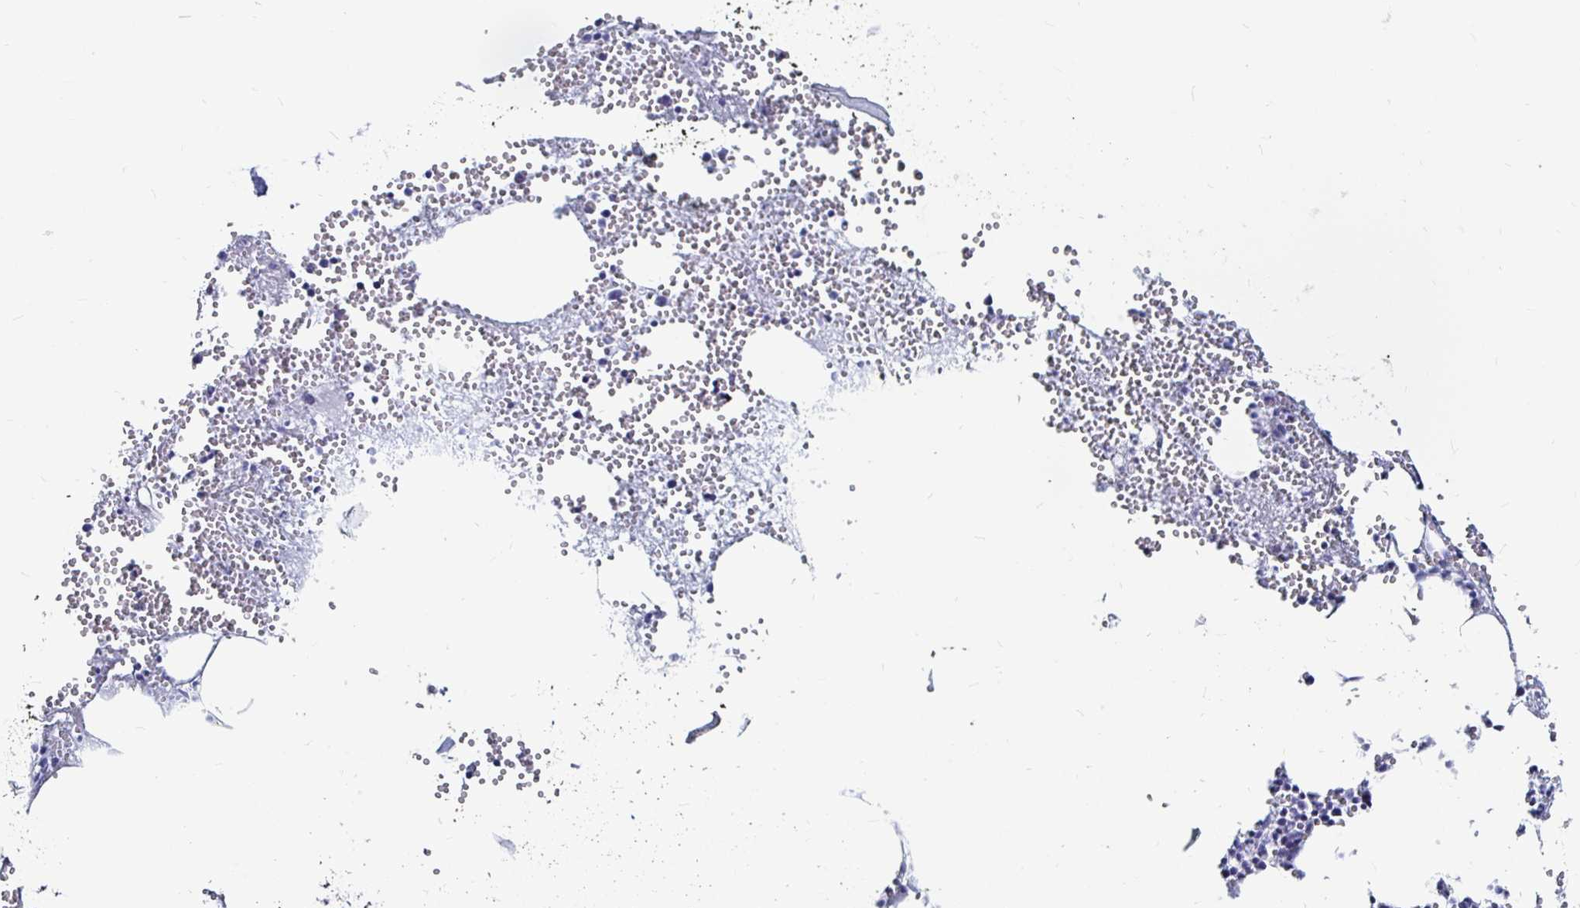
{"staining": {"intensity": "negative", "quantity": "none", "location": "none"}, "tissue": "bone marrow", "cell_type": "Hematopoietic cells", "image_type": "normal", "snomed": [{"axis": "morphology", "description": "Normal tissue, NOS"}, {"axis": "topography", "description": "Bone marrow"}], "caption": "Hematopoietic cells are negative for brown protein staining in benign bone marrow. (Immunohistochemistry (ihc), brightfield microscopy, high magnification).", "gene": "LUZP4", "patient": {"sex": "female", "age": 80}}